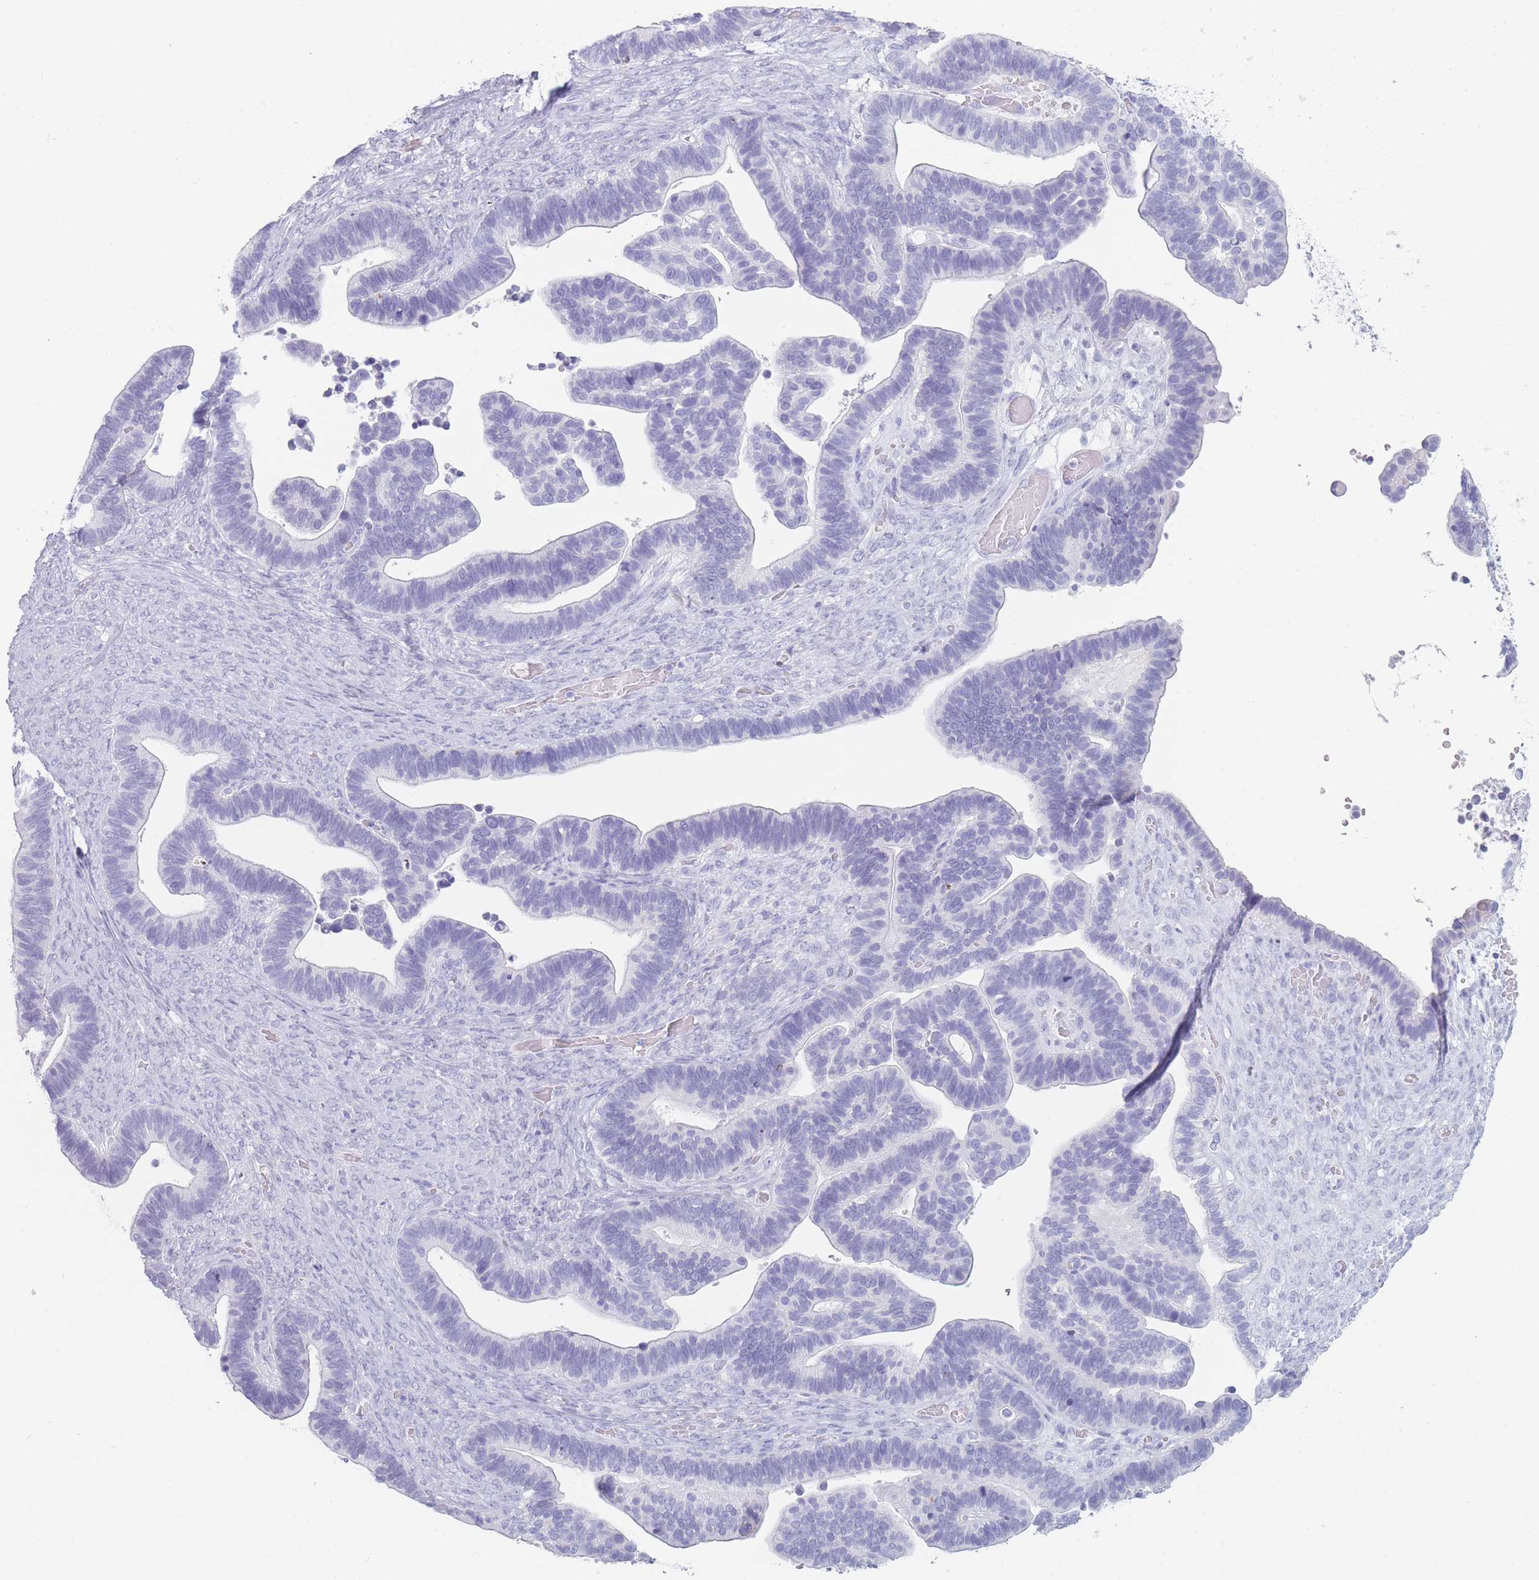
{"staining": {"intensity": "negative", "quantity": "none", "location": "none"}, "tissue": "ovarian cancer", "cell_type": "Tumor cells", "image_type": "cancer", "snomed": [{"axis": "morphology", "description": "Cystadenocarcinoma, serous, NOS"}, {"axis": "topography", "description": "Ovary"}], "caption": "An IHC histopathology image of ovarian cancer is shown. There is no staining in tumor cells of ovarian cancer.", "gene": "GPR12", "patient": {"sex": "female", "age": 56}}